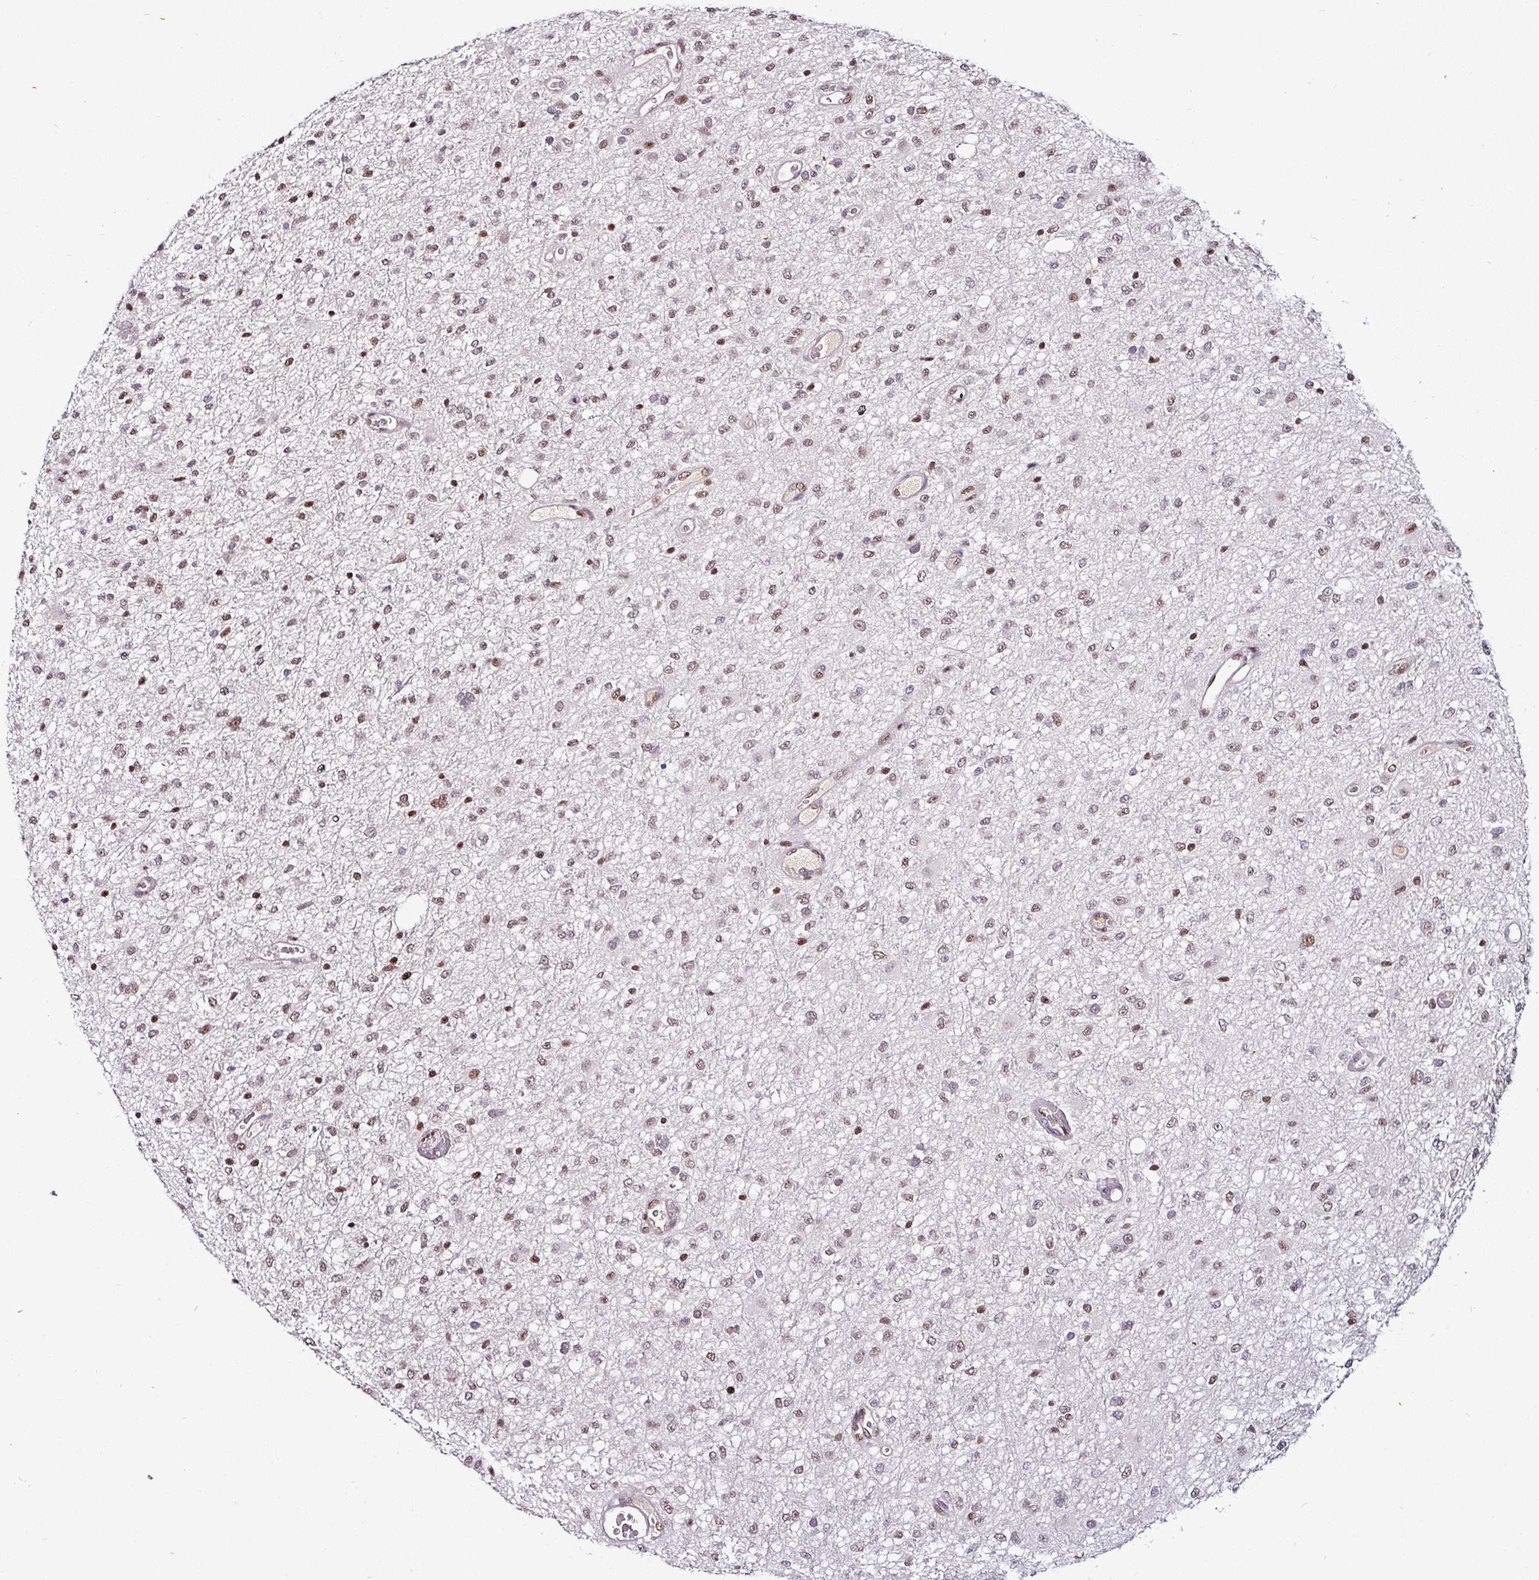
{"staining": {"intensity": "weak", "quantity": "25%-75%", "location": "nuclear"}, "tissue": "glioma", "cell_type": "Tumor cells", "image_type": "cancer", "snomed": [{"axis": "morphology", "description": "Glioma, malignant, Low grade"}, {"axis": "topography", "description": "Cerebellum"}], "caption": "Weak nuclear positivity is identified in approximately 25%-75% of tumor cells in malignant glioma (low-grade). Using DAB (brown) and hematoxylin (blue) stains, captured at high magnification using brightfield microscopy.", "gene": "KLF16", "patient": {"sex": "female", "age": 5}}